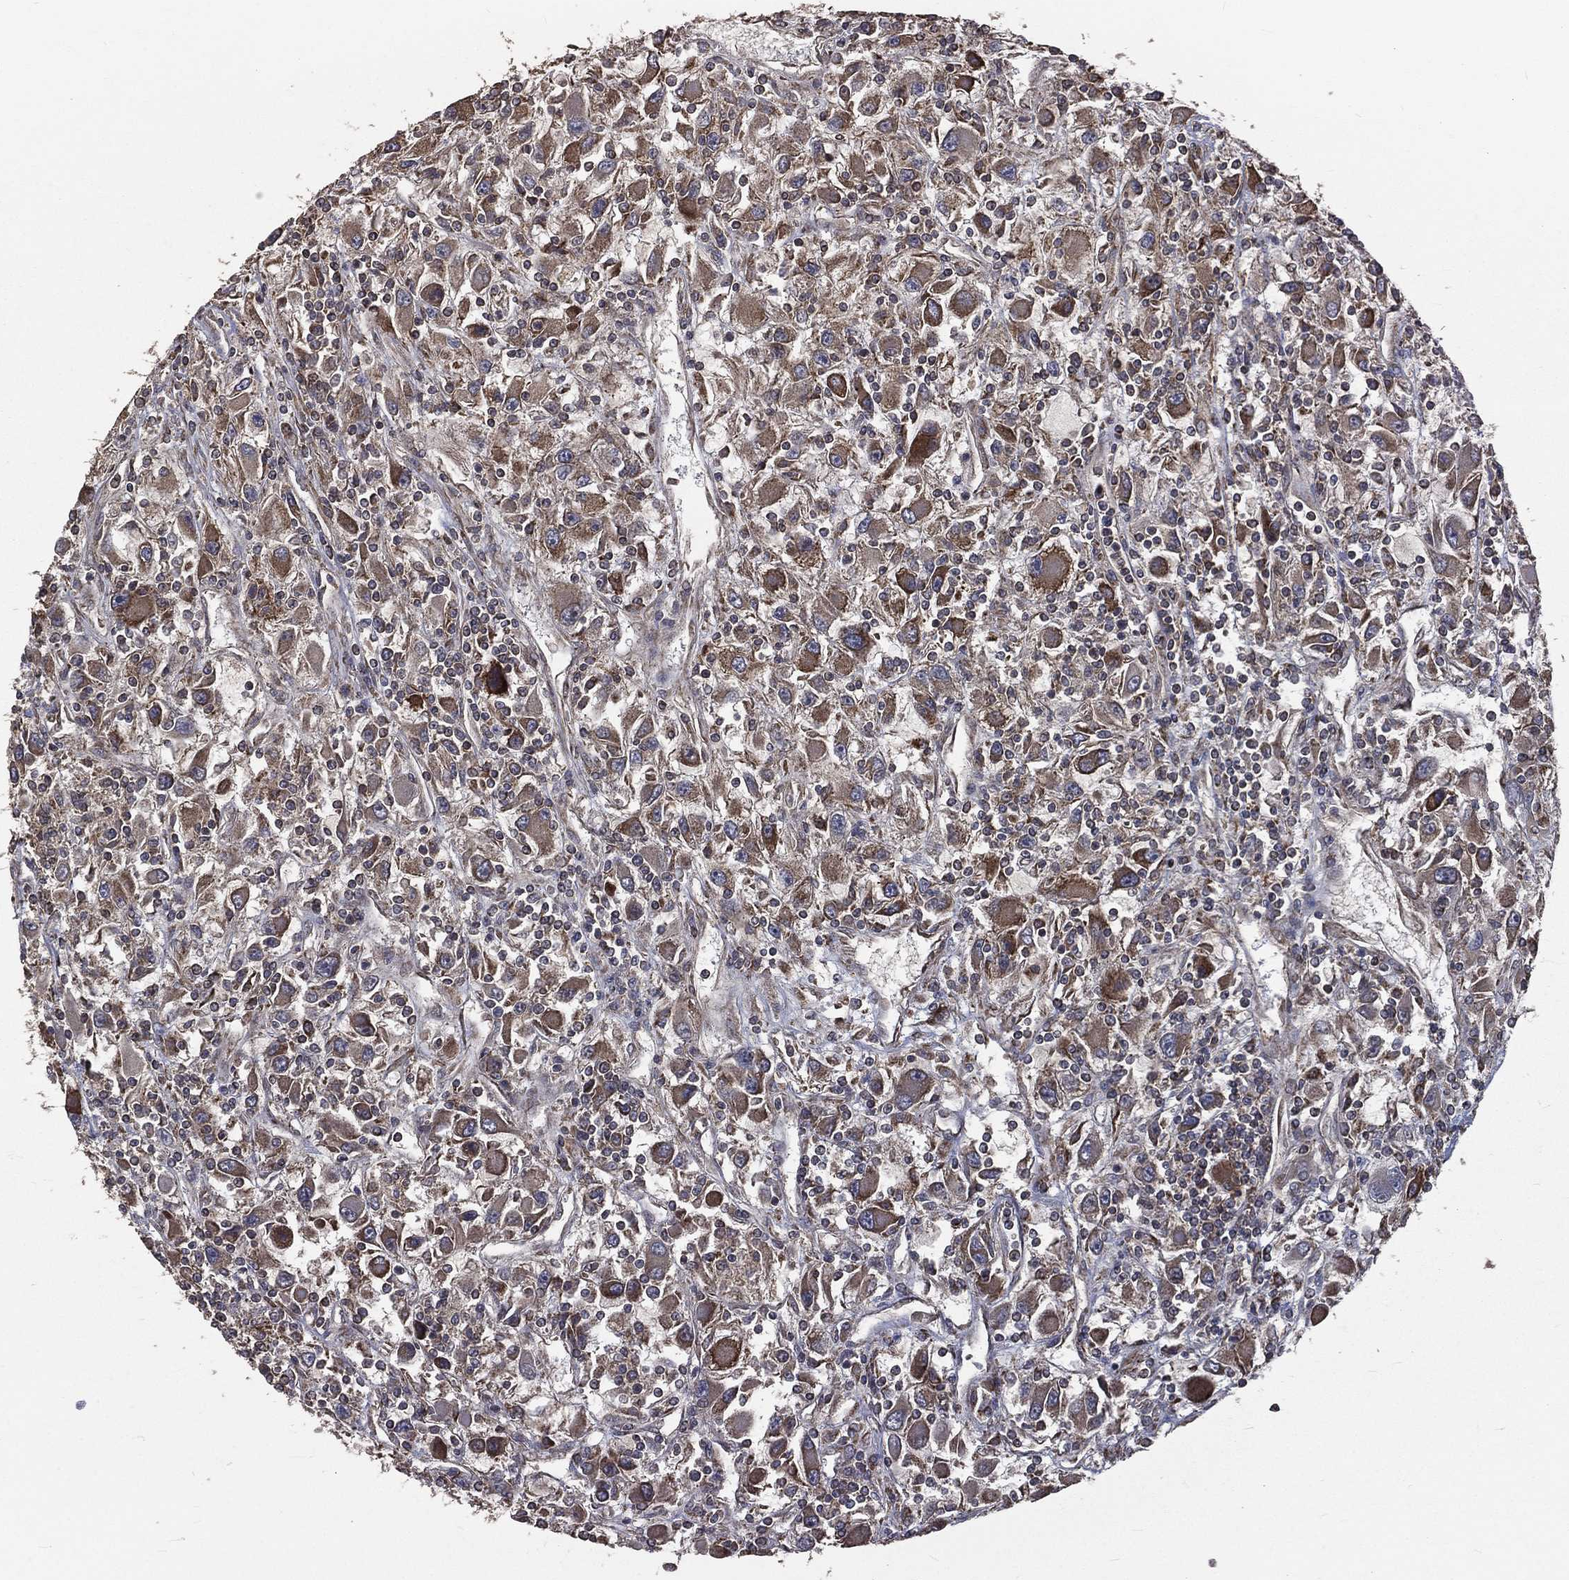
{"staining": {"intensity": "moderate", "quantity": ">75%", "location": "cytoplasmic/membranous"}, "tissue": "renal cancer", "cell_type": "Tumor cells", "image_type": "cancer", "snomed": [{"axis": "morphology", "description": "Adenocarcinoma, NOS"}, {"axis": "topography", "description": "Kidney"}], "caption": "This is a histology image of immunohistochemistry (IHC) staining of renal cancer, which shows moderate positivity in the cytoplasmic/membranous of tumor cells.", "gene": "OLFML1", "patient": {"sex": "female", "age": 67}}